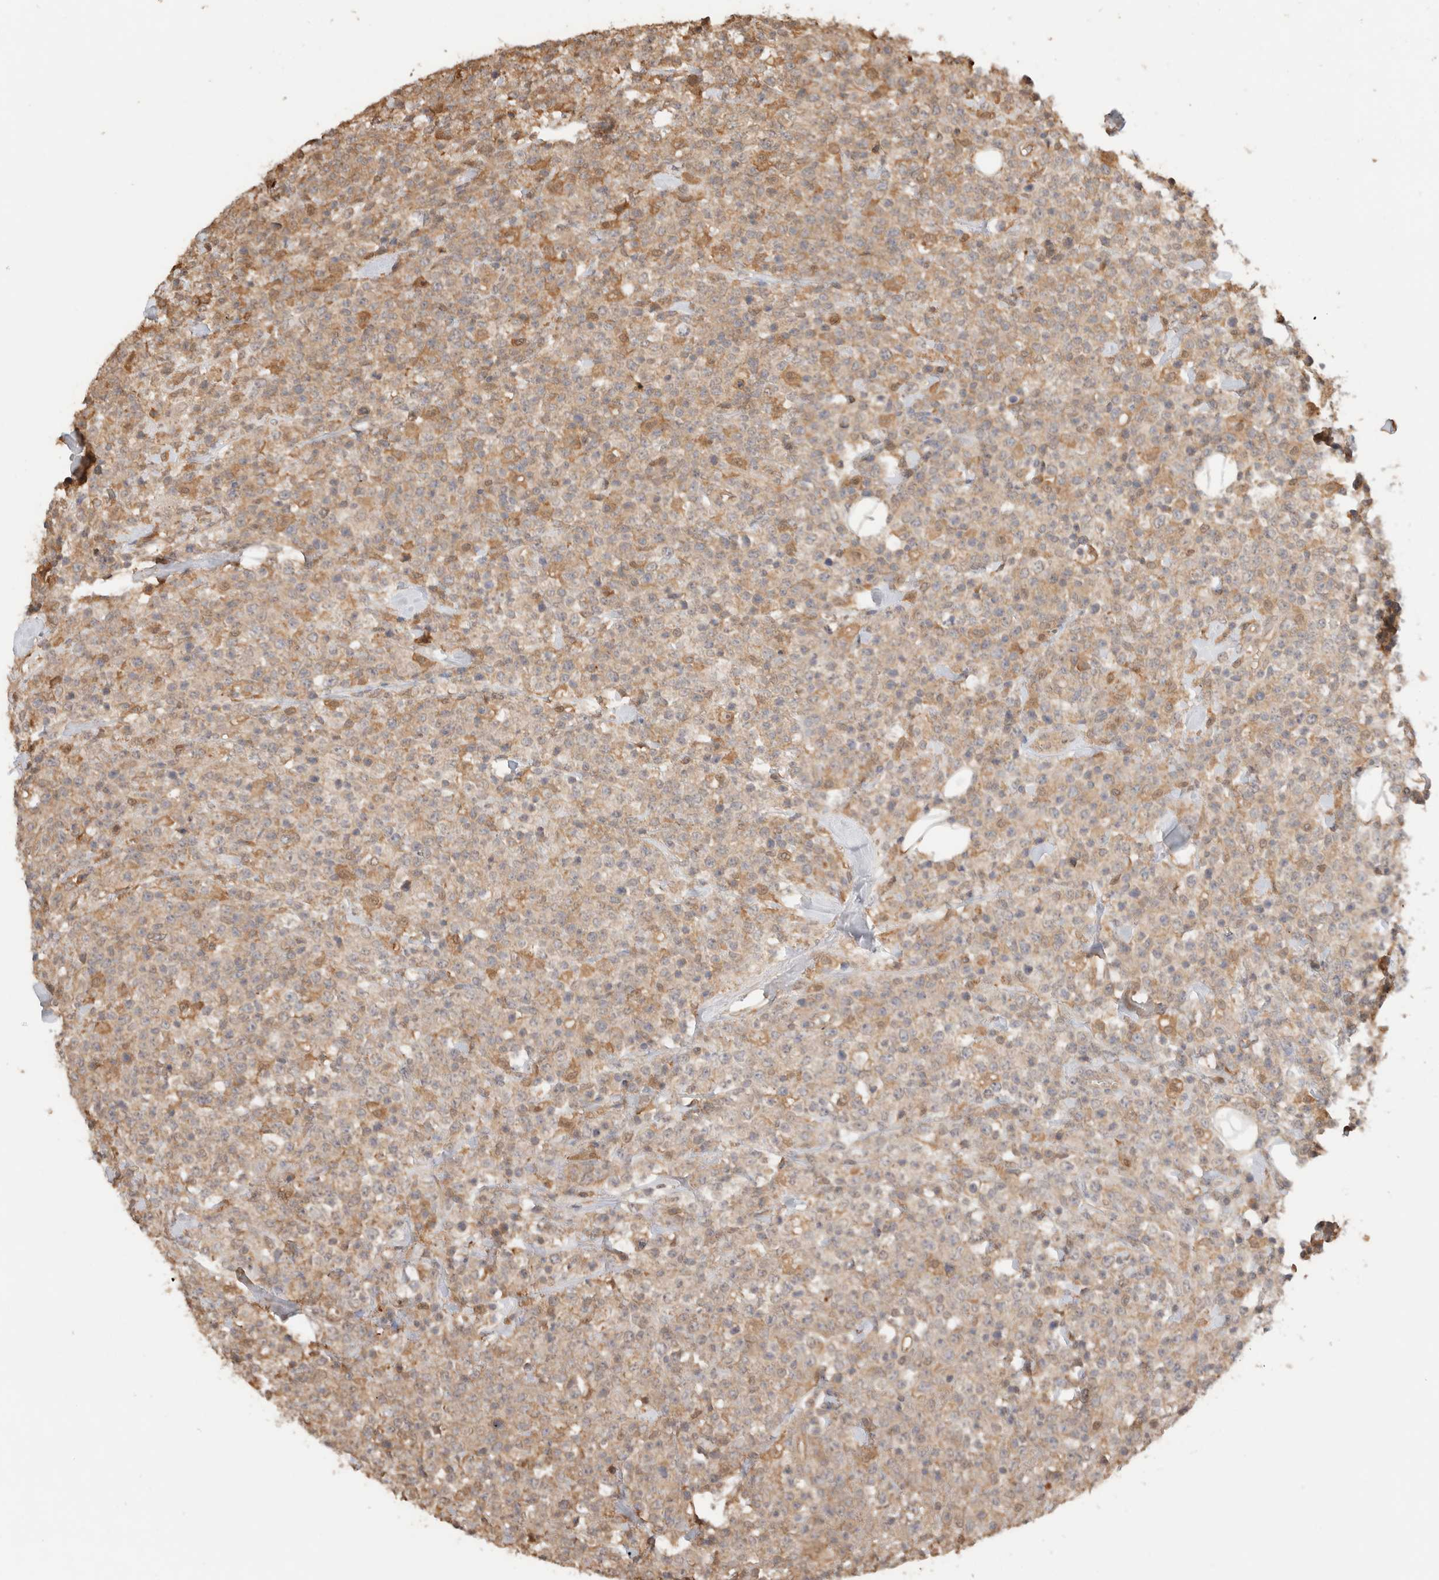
{"staining": {"intensity": "weak", "quantity": "<25%", "location": "cytoplasmic/membranous"}, "tissue": "lymphoma", "cell_type": "Tumor cells", "image_type": "cancer", "snomed": [{"axis": "morphology", "description": "Malignant lymphoma, non-Hodgkin's type, High grade"}, {"axis": "topography", "description": "Colon"}], "caption": "Lymphoma was stained to show a protein in brown. There is no significant positivity in tumor cells. (DAB immunohistochemistry visualized using brightfield microscopy, high magnification).", "gene": "YWHAH", "patient": {"sex": "female", "age": 53}}